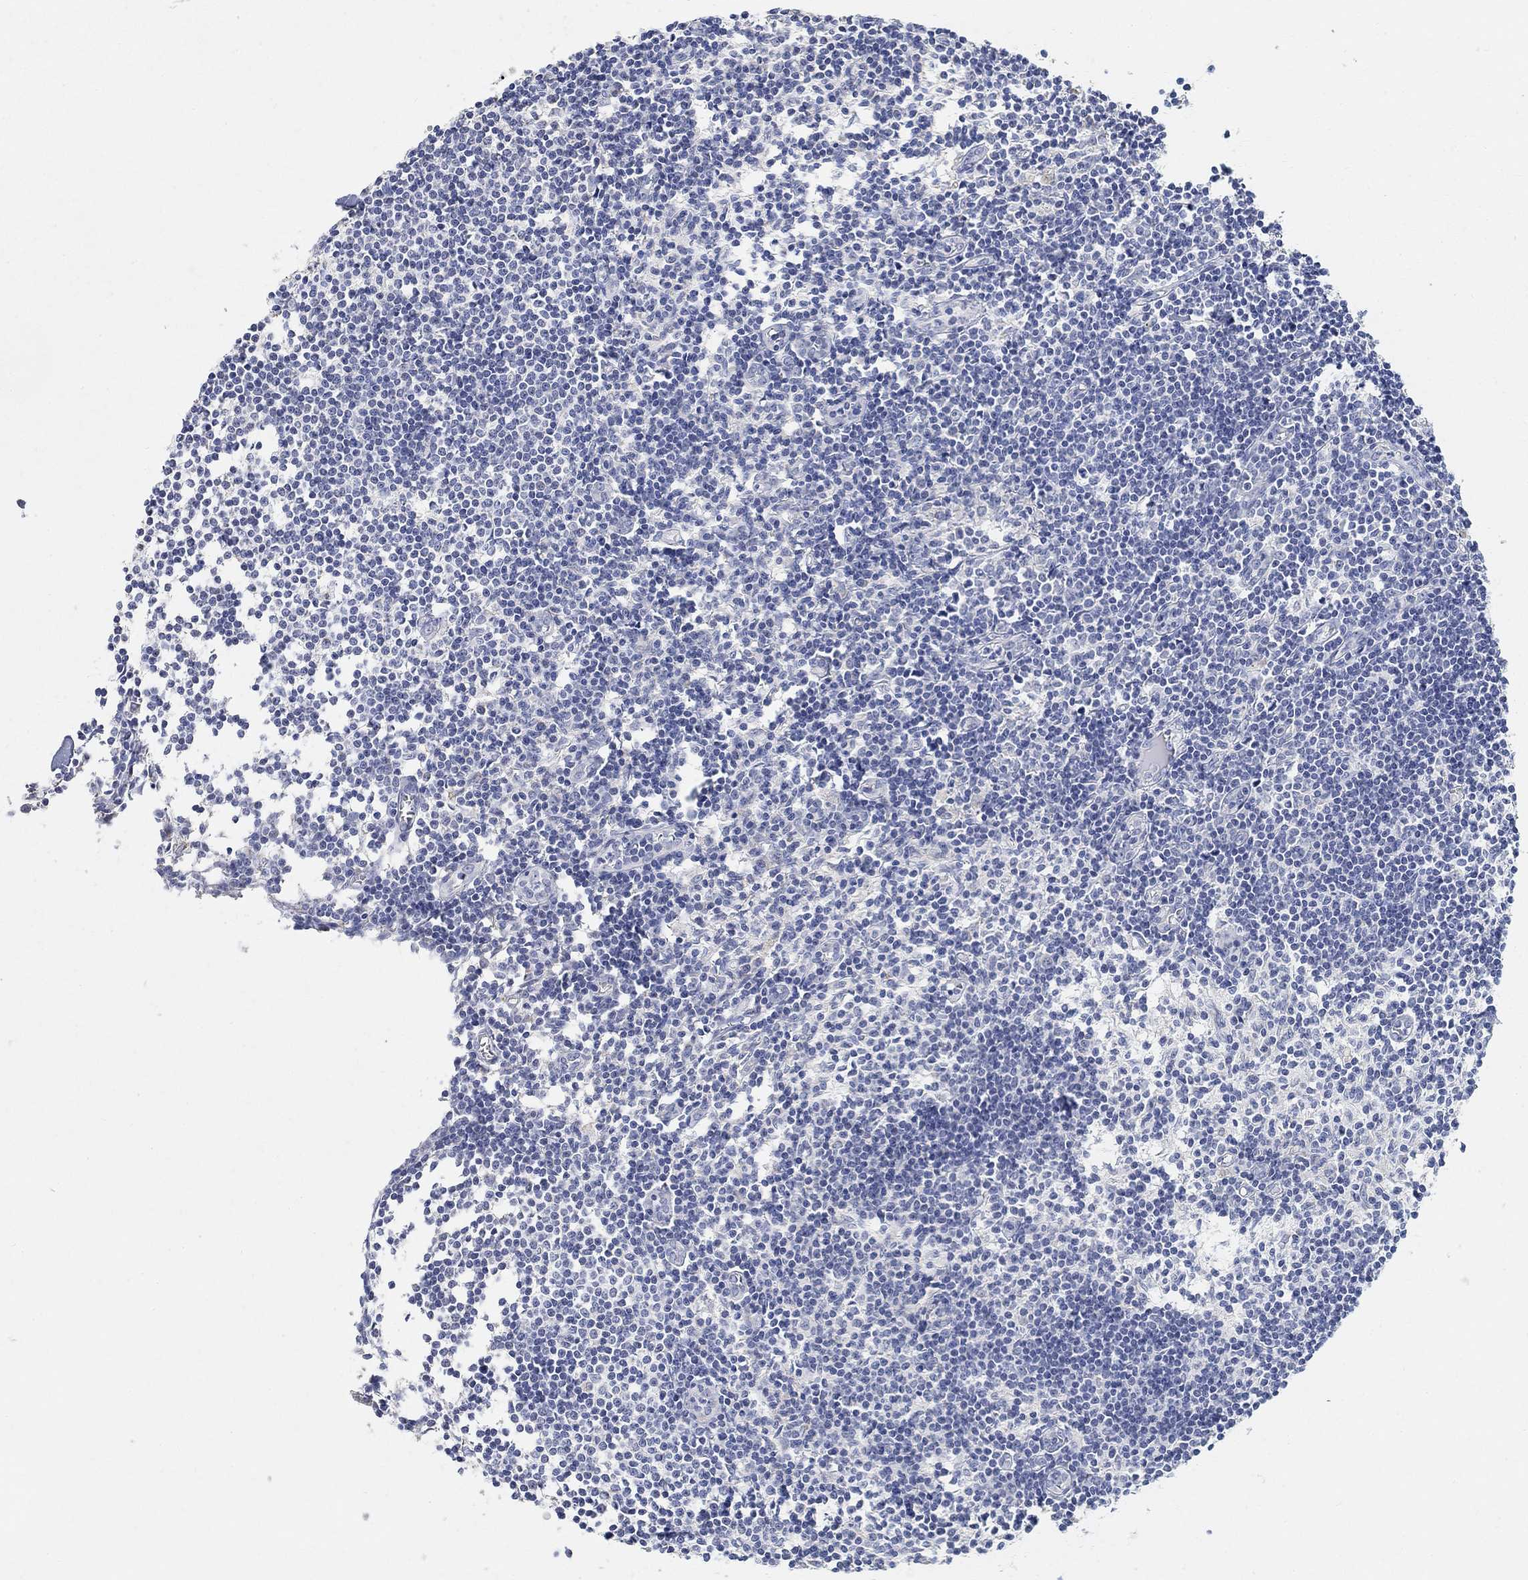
{"staining": {"intensity": "negative", "quantity": "none", "location": "none"}, "tissue": "lymph node", "cell_type": "Germinal center cells", "image_type": "normal", "snomed": [{"axis": "morphology", "description": "Normal tissue, NOS"}, {"axis": "topography", "description": "Lymph node"}], "caption": "This is an immunohistochemistry (IHC) micrograph of normal lymph node. There is no positivity in germinal center cells.", "gene": "SYT12", "patient": {"sex": "male", "age": 59}}